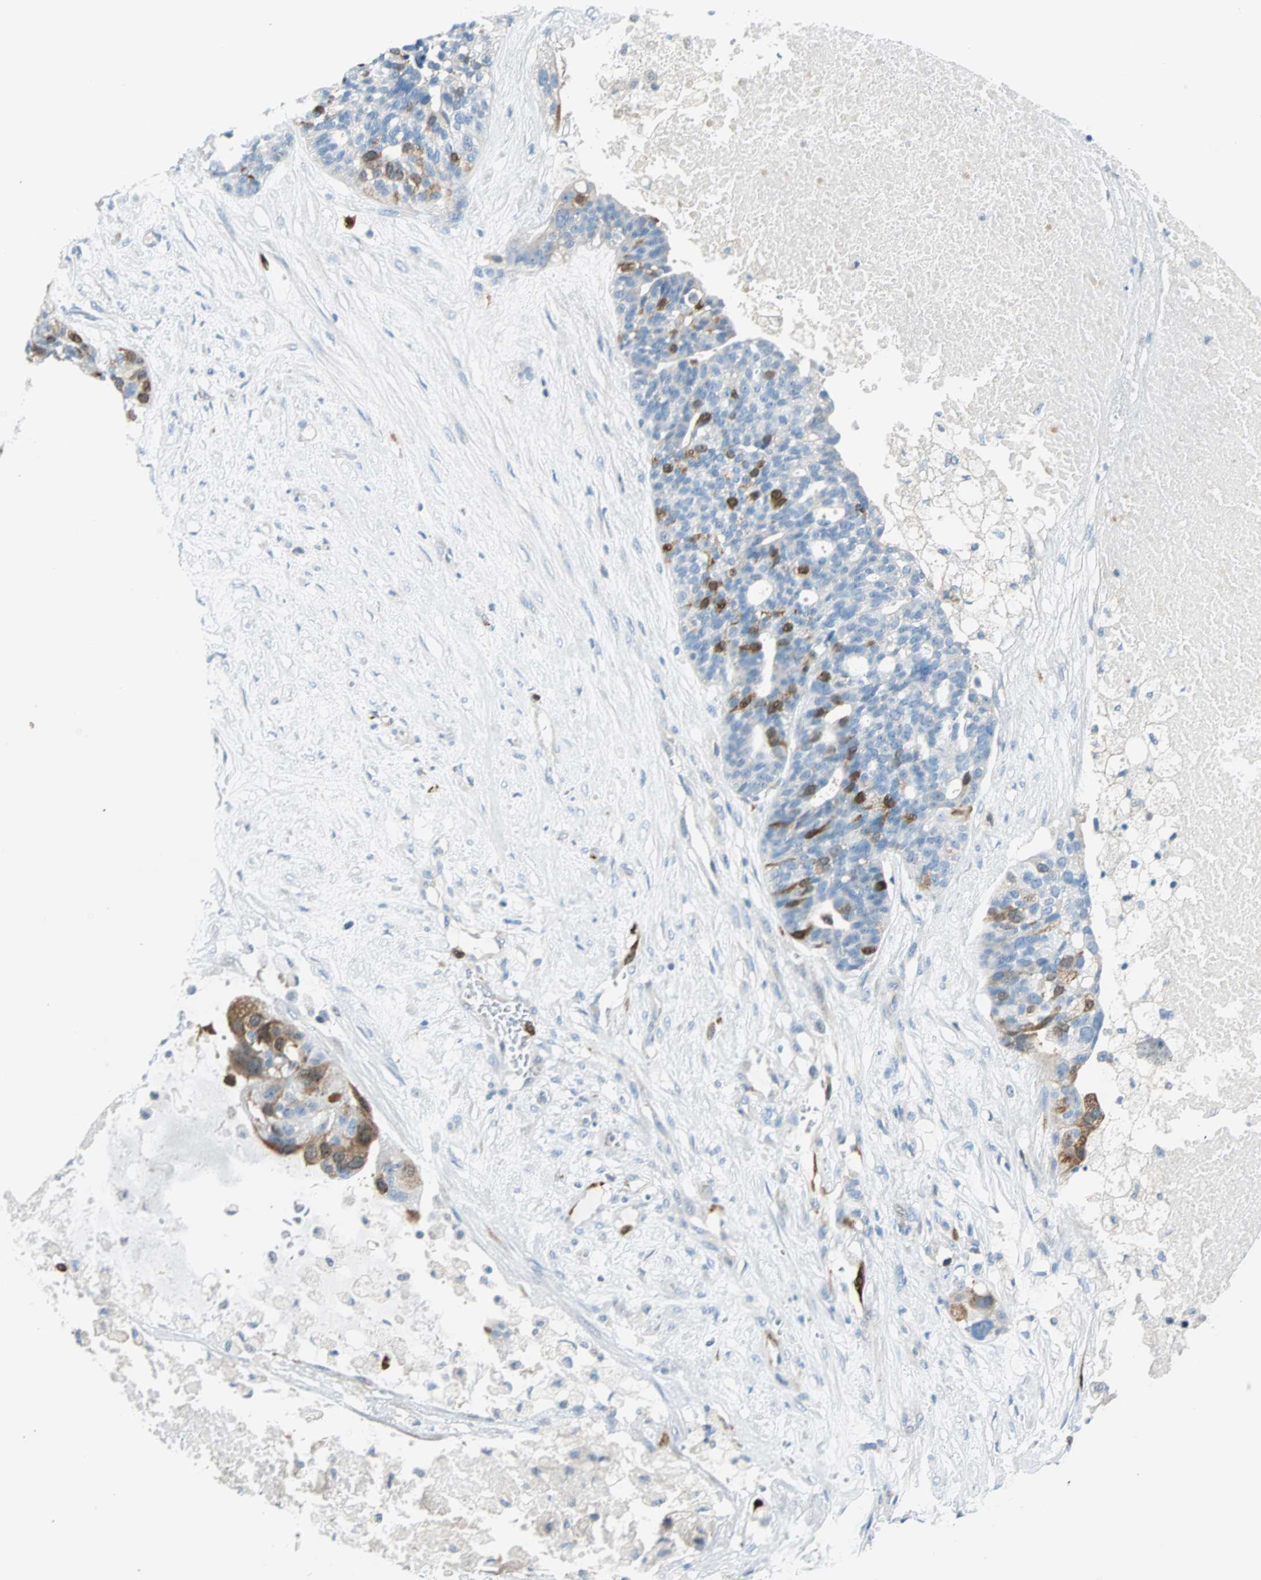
{"staining": {"intensity": "moderate", "quantity": "<25%", "location": "cytoplasmic/membranous,nuclear"}, "tissue": "ovarian cancer", "cell_type": "Tumor cells", "image_type": "cancer", "snomed": [{"axis": "morphology", "description": "Cystadenocarcinoma, serous, NOS"}, {"axis": "topography", "description": "Ovary"}], "caption": "Immunohistochemical staining of ovarian cancer (serous cystadenocarcinoma) displays low levels of moderate cytoplasmic/membranous and nuclear protein expression in approximately <25% of tumor cells. The protein is stained brown, and the nuclei are stained in blue (DAB IHC with brightfield microscopy, high magnification).", "gene": "PTTG1", "patient": {"sex": "female", "age": 59}}